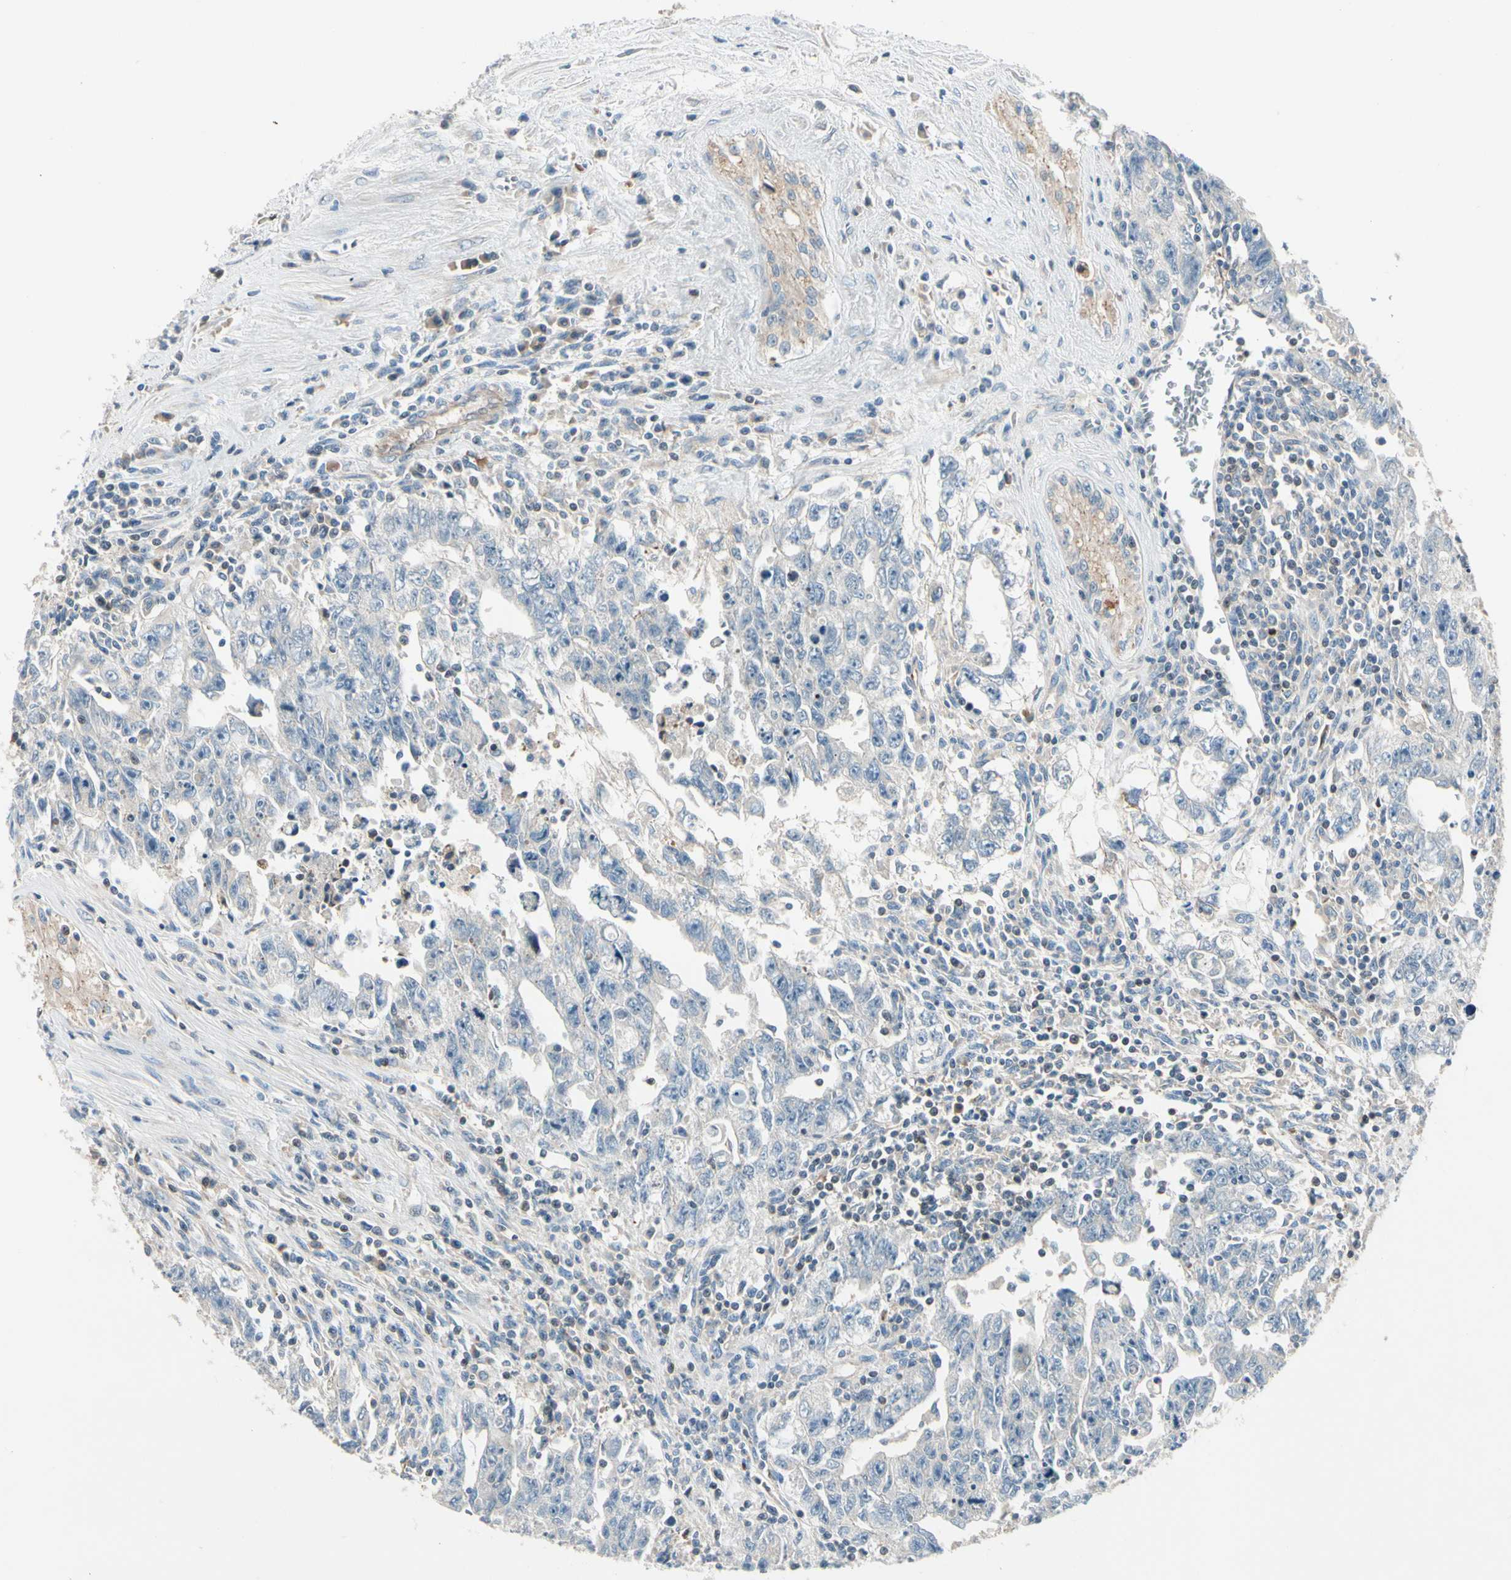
{"staining": {"intensity": "negative", "quantity": "none", "location": "none"}, "tissue": "testis cancer", "cell_type": "Tumor cells", "image_type": "cancer", "snomed": [{"axis": "morphology", "description": "Carcinoma, Embryonal, NOS"}, {"axis": "topography", "description": "Testis"}], "caption": "DAB (3,3'-diaminobenzidine) immunohistochemical staining of testis embryonal carcinoma reveals no significant positivity in tumor cells.", "gene": "CDH6", "patient": {"sex": "male", "age": 28}}